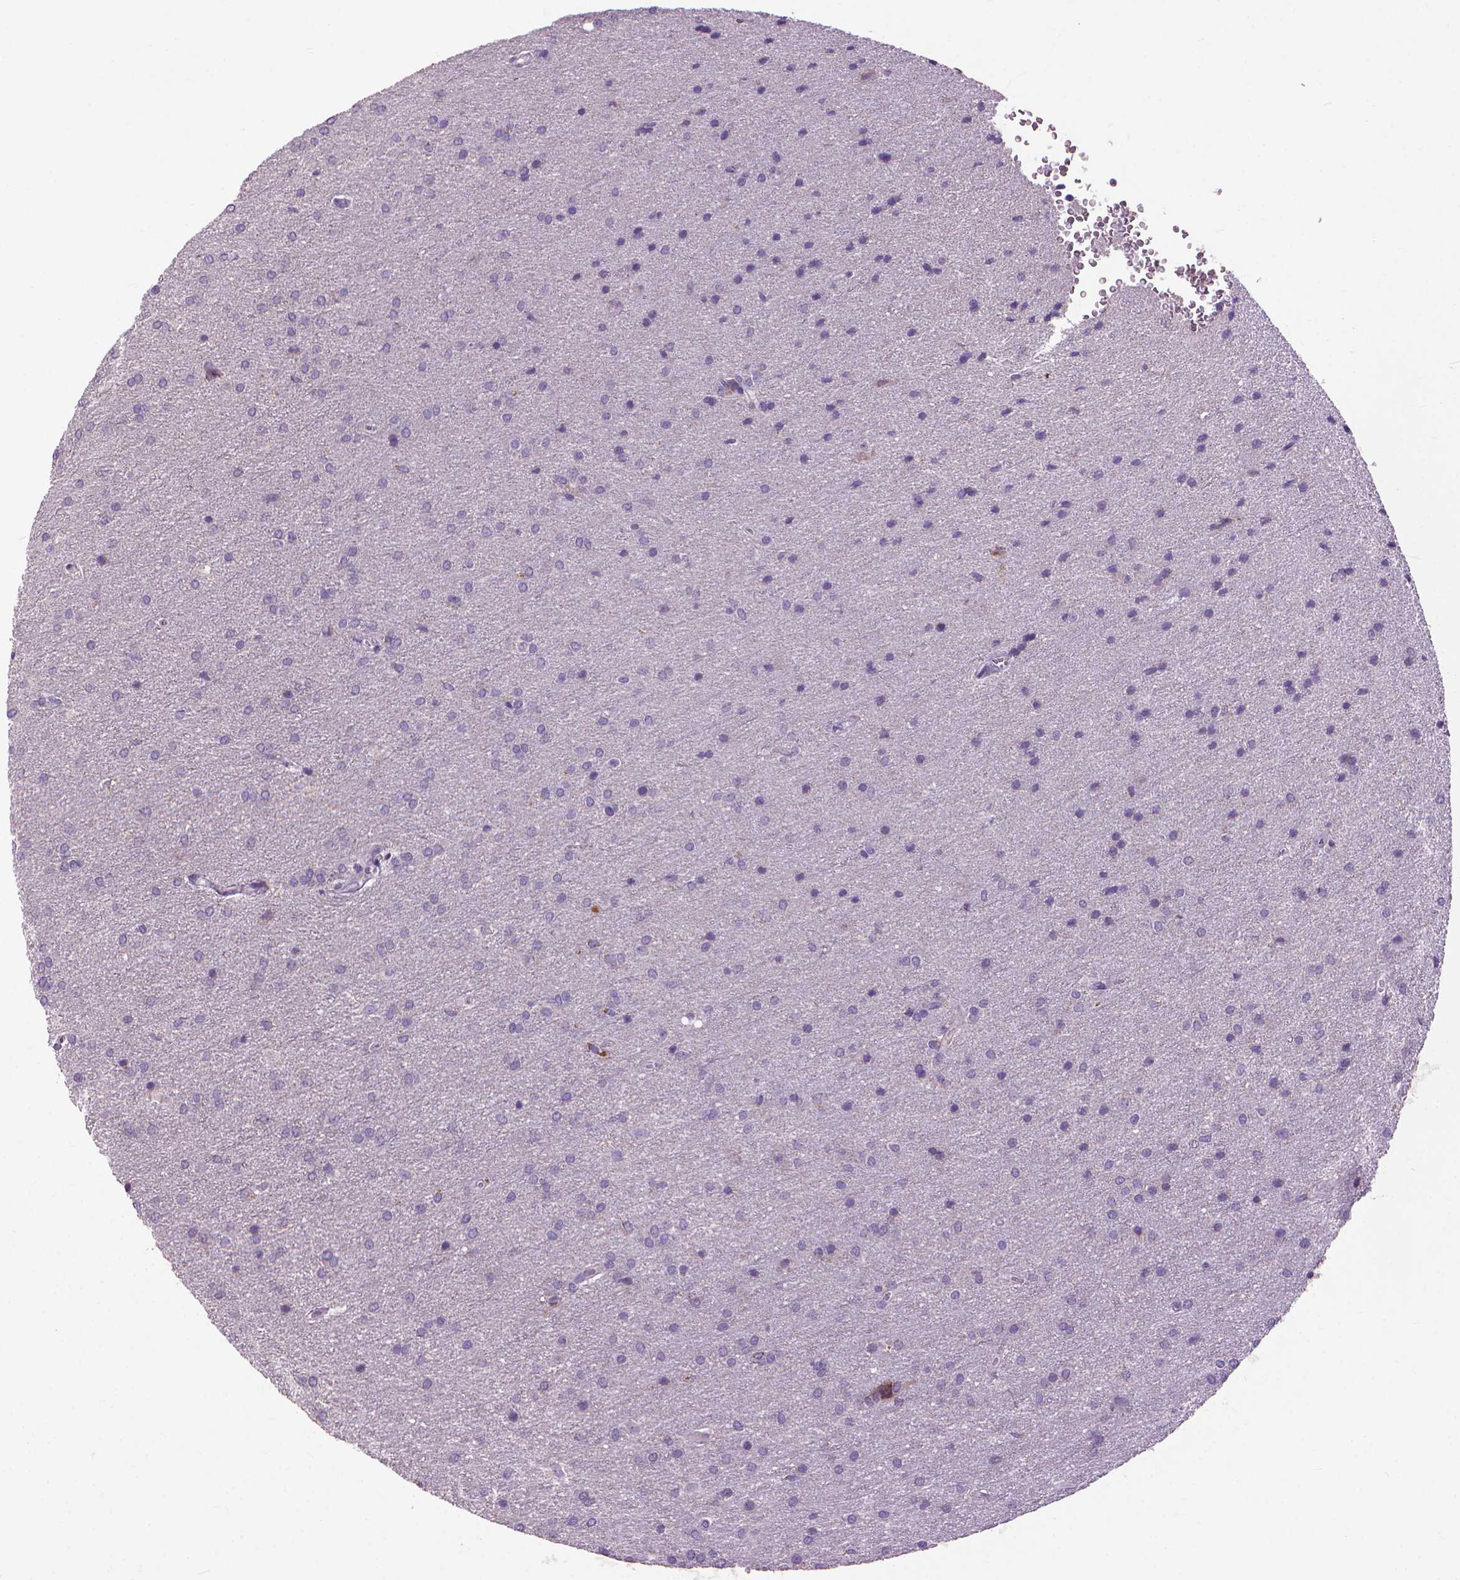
{"staining": {"intensity": "negative", "quantity": "none", "location": "none"}, "tissue": "glioma", "cell_type": "Tumor cells", "image_type": "cancer", "snomed": [{"axis": "morphology", "description": "Glioma, malignant, Low grade"}, {"axis": "topography", "description": "Brain"}], "caption": "An IHC image of glioma is shown. There is no staining in tumor cells of glioma.", "gene": "VDAC1", "patient": {"sex": "female", "age": 32}}